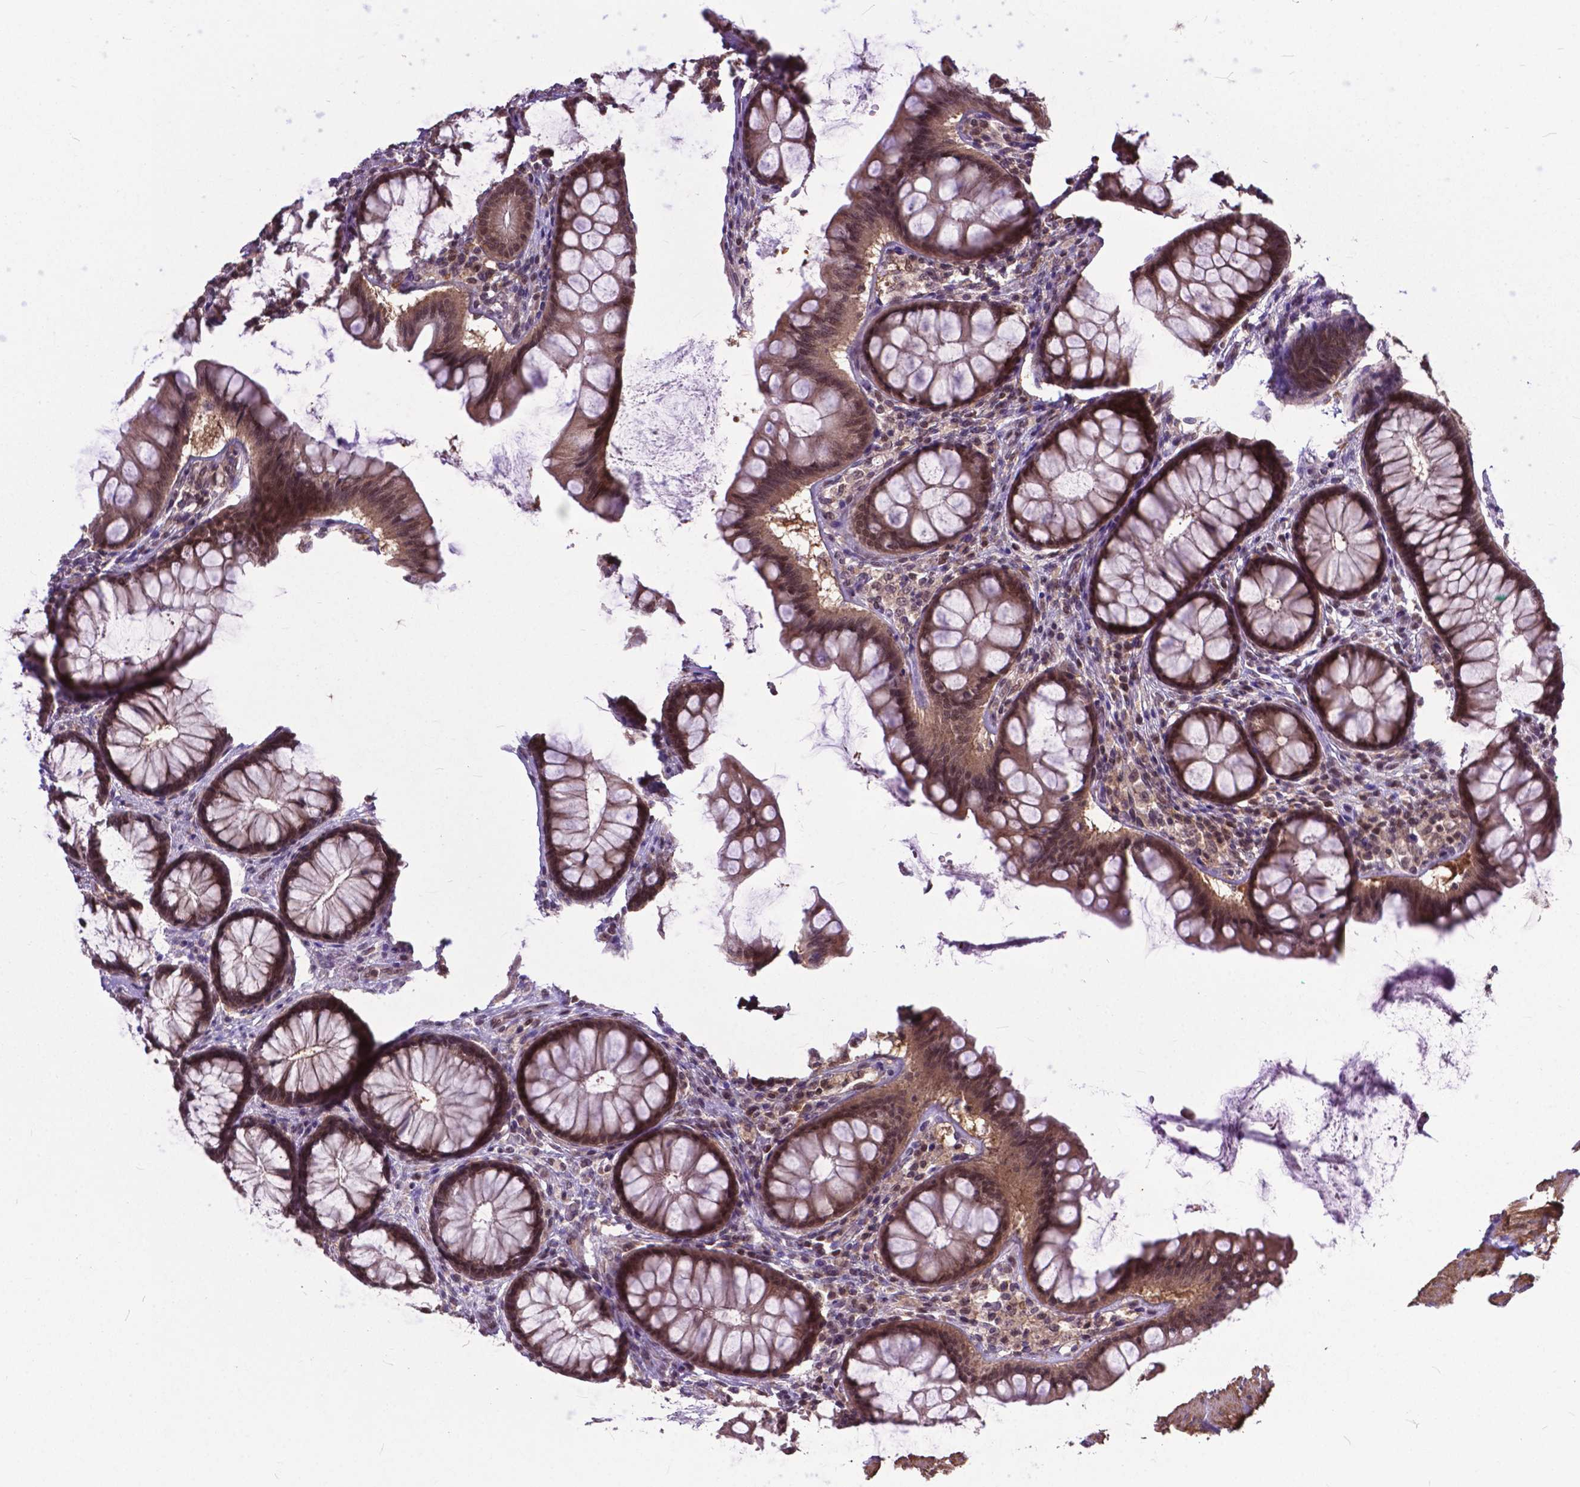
{"staining": {"intensity": "moderate", "quantity": "25%-75%", "location": "nuclear"}, "tissue": "colon", "cell_type": "Endothelial cells", "image_type": "normal", "snomed": [{"axis": "morphology", "description": "Normal tissue, NOS"}, {"axis": "topography", "description": "Colon"}], "caption": "This is a histology image of immunohistochemistry (IHC) staining of normal colon, which shows moderate expression in the nuclear of endothelial cells.", "gene": "OTUB1", "patient": {"sex": "female", "age": 65}}